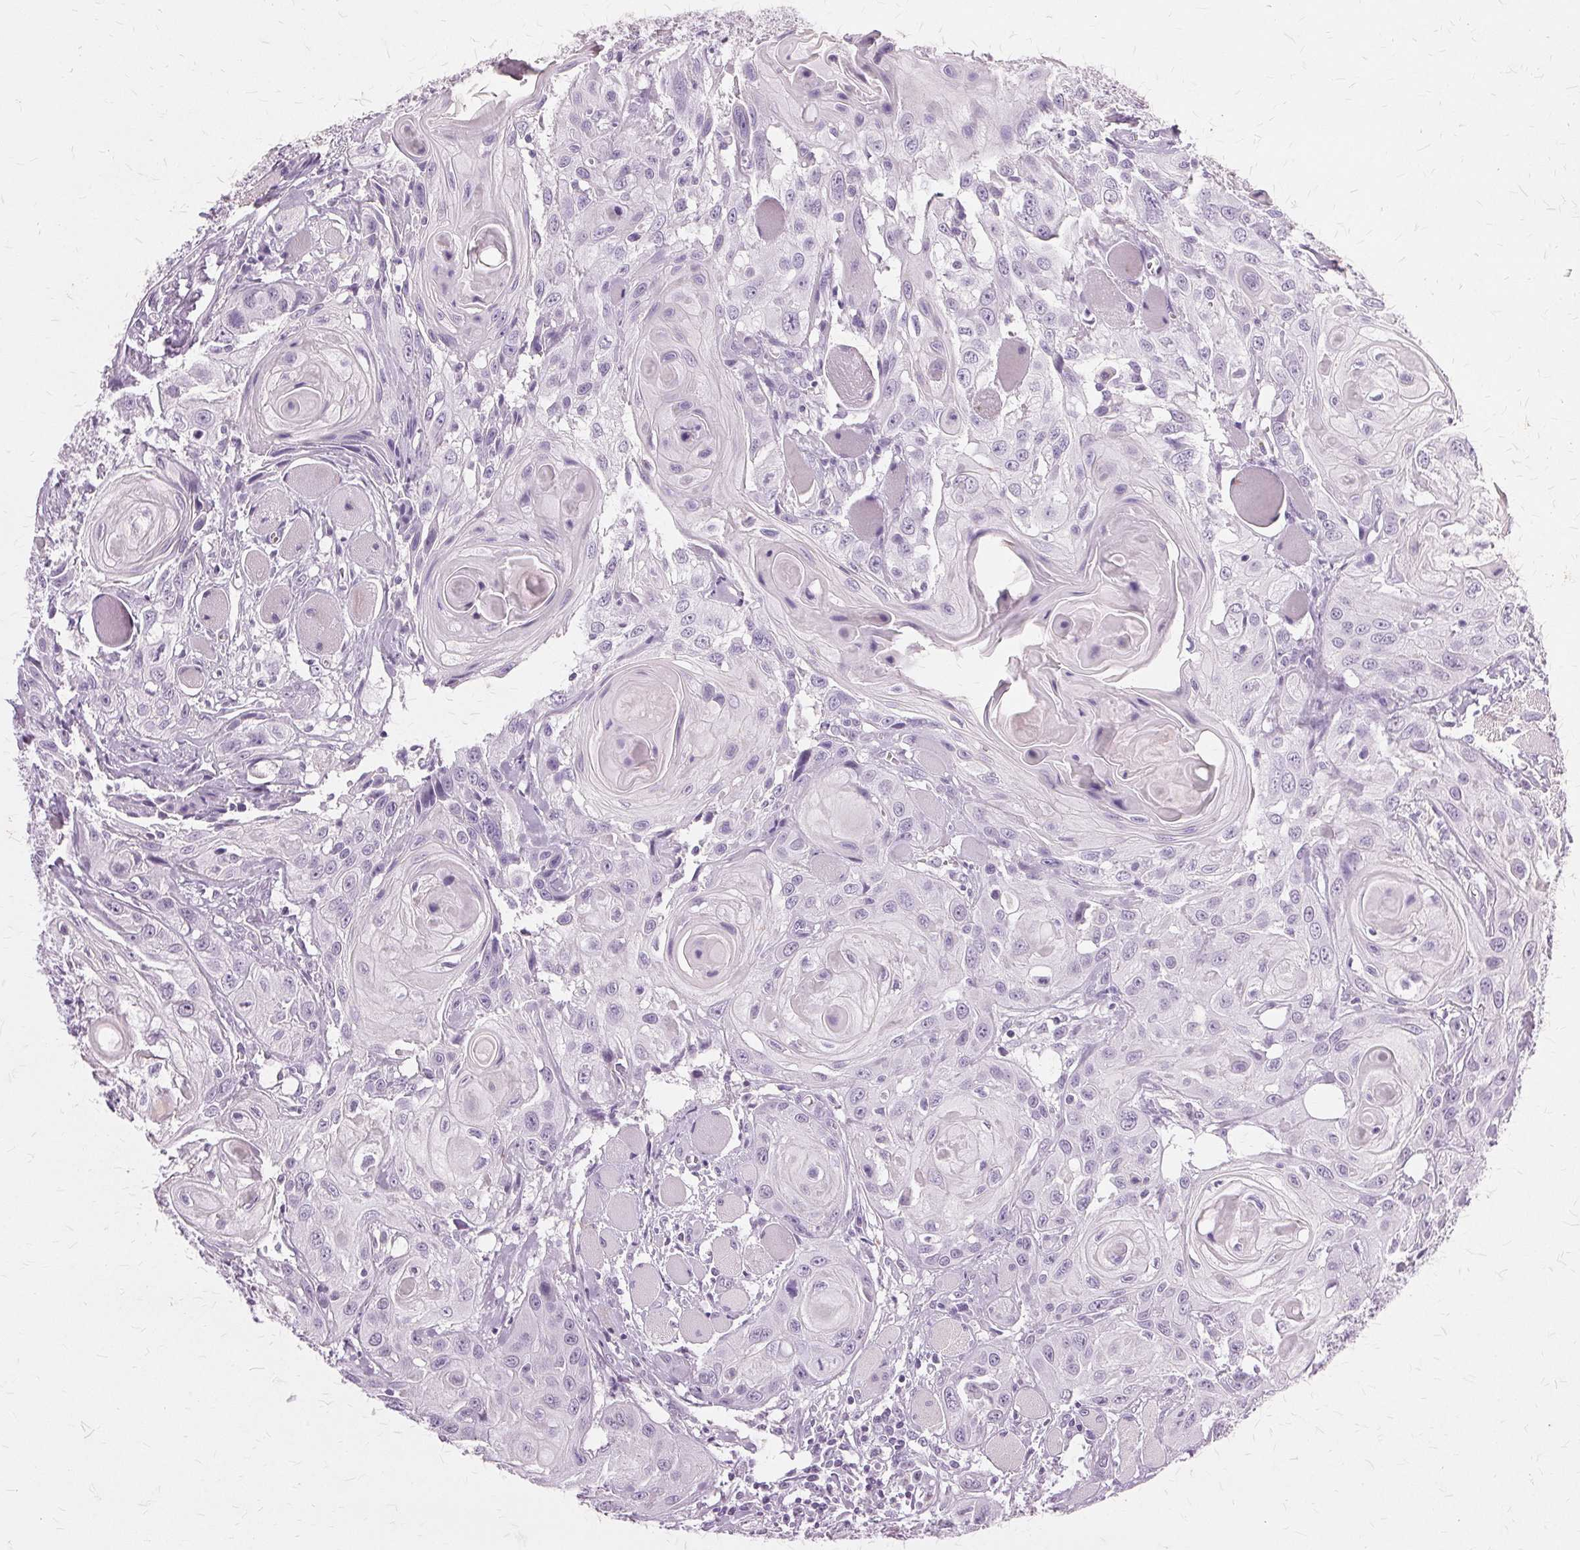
{"staining": {"intensity": "negative", "quantity": "none", "location": "none"}, "tissue": "head and neck cancer", "cell_type": "Tumor cells", "image_type": "cancer", "snomed": [{"axis": "morphology", "description": "Squamous cell carcinoma, NOS"}, {"axis": "topography", "description": "Oral tissue"}, {"axis": "topography", "description": "Head-Neck"}], "caption": "Human head and neck squamous cell carcinoma stained for a protein using IHC reveals no positivity in tumor cells.", "gene": "SLC45A3", "patient": {"sex": "male", "age": 58}}